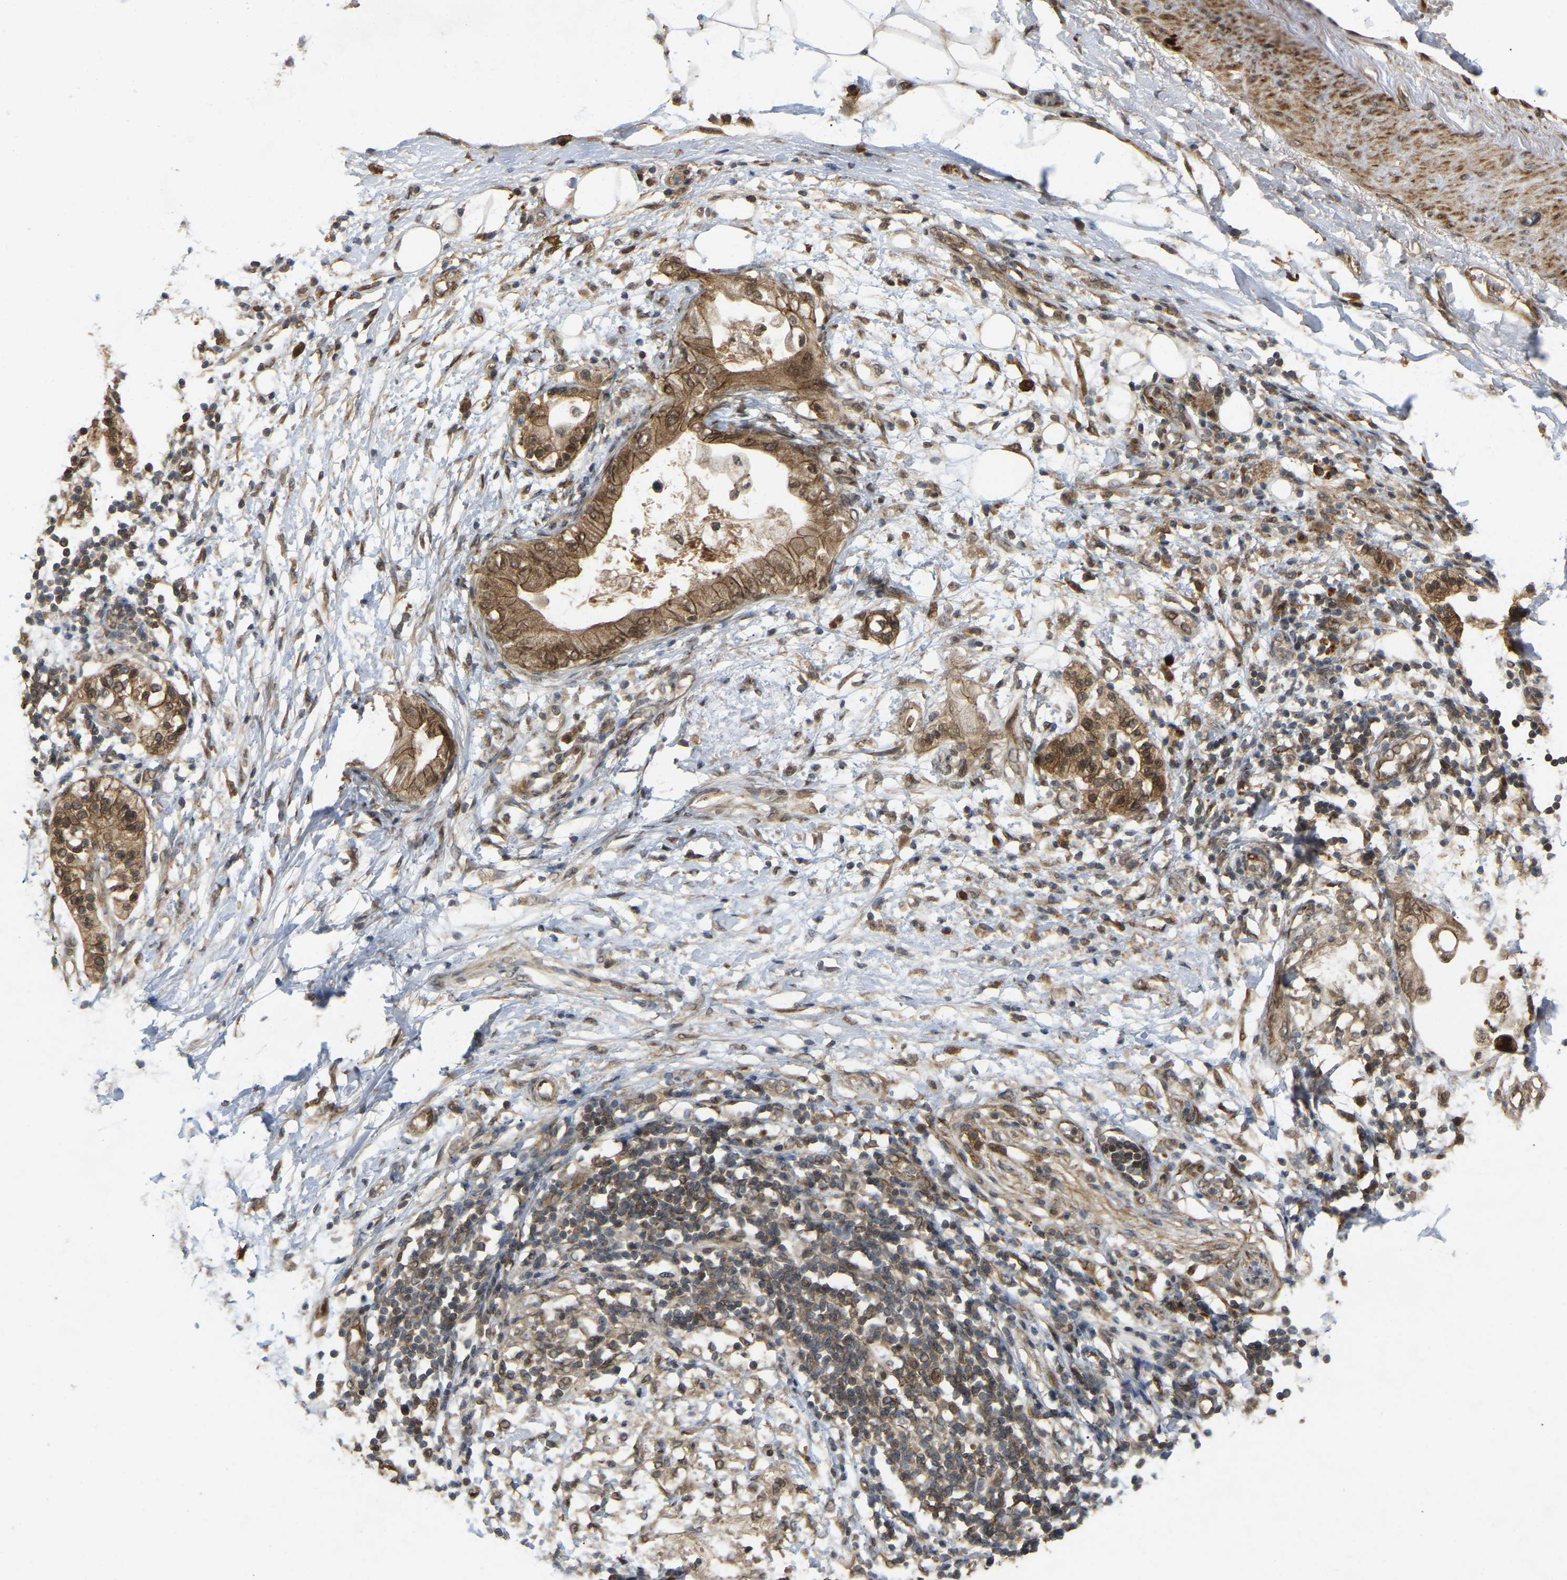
{"staining": {"intensity": "strong", "quantity": ">75%", "location": "cytoplasmic/membranous"}, "tissue": "adipose tissue", "cell_type": "Adipocytes", "image_type": "normal", "snomed": [{"axis": "morphology", "description": "Normal tissue, NOS"}, {"axis": "morphology", "description": "Adenocarcinoma, NOS"}, {"axis": "topography", "description": "Duodenum"}, {"axis": "topography", "description": "Peripheral nerve tissue"}], "caption": "Brown immunohistochemical staining in unremarkable adipose tissue demonstrates strong cytoplasmic/membranous positivity in approximately >75% of adipocytes.", "gene": "KIAA1549", "patient": {"sex": "female", "age": 60}}